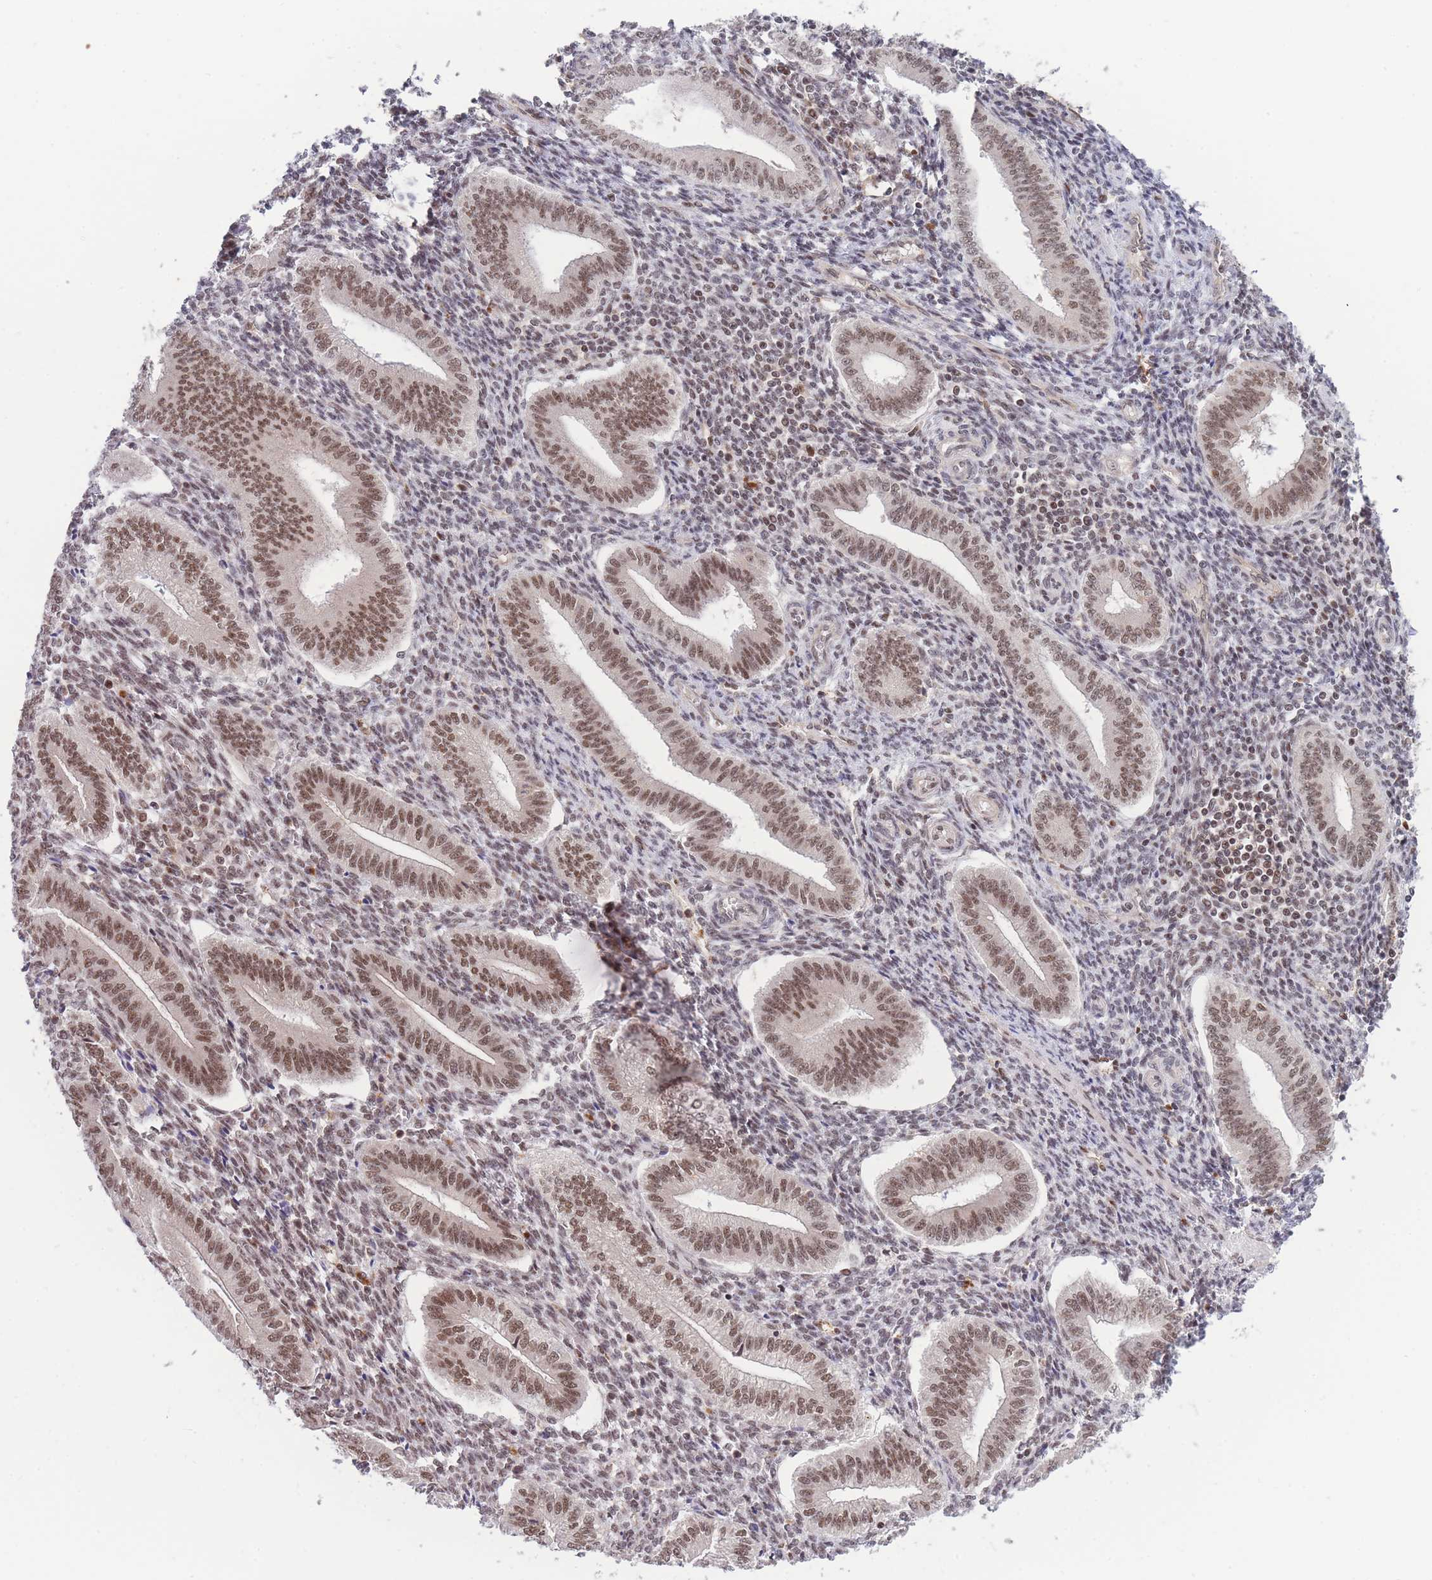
{"staining": {"intensity": "moderate", "quantity": "25%-75%", "location": "nuclear"}, "tissue": "endometrium", "cell_type": "Cells in endometrial stroma", "image_type": "normal", "snomed": [{"axis": "morphology", "description": "Normal tissue, NOS"}, {"axis": "topography", "description": "Endometrium"}], "caption": "Human endometrium stained with a brown dye reveals moderate nuclear positive expression in about 25%-75% of cells in endometrial stroma.", "gene": "BOD1L1", "patient": {"sex": "female", "age": 34}}